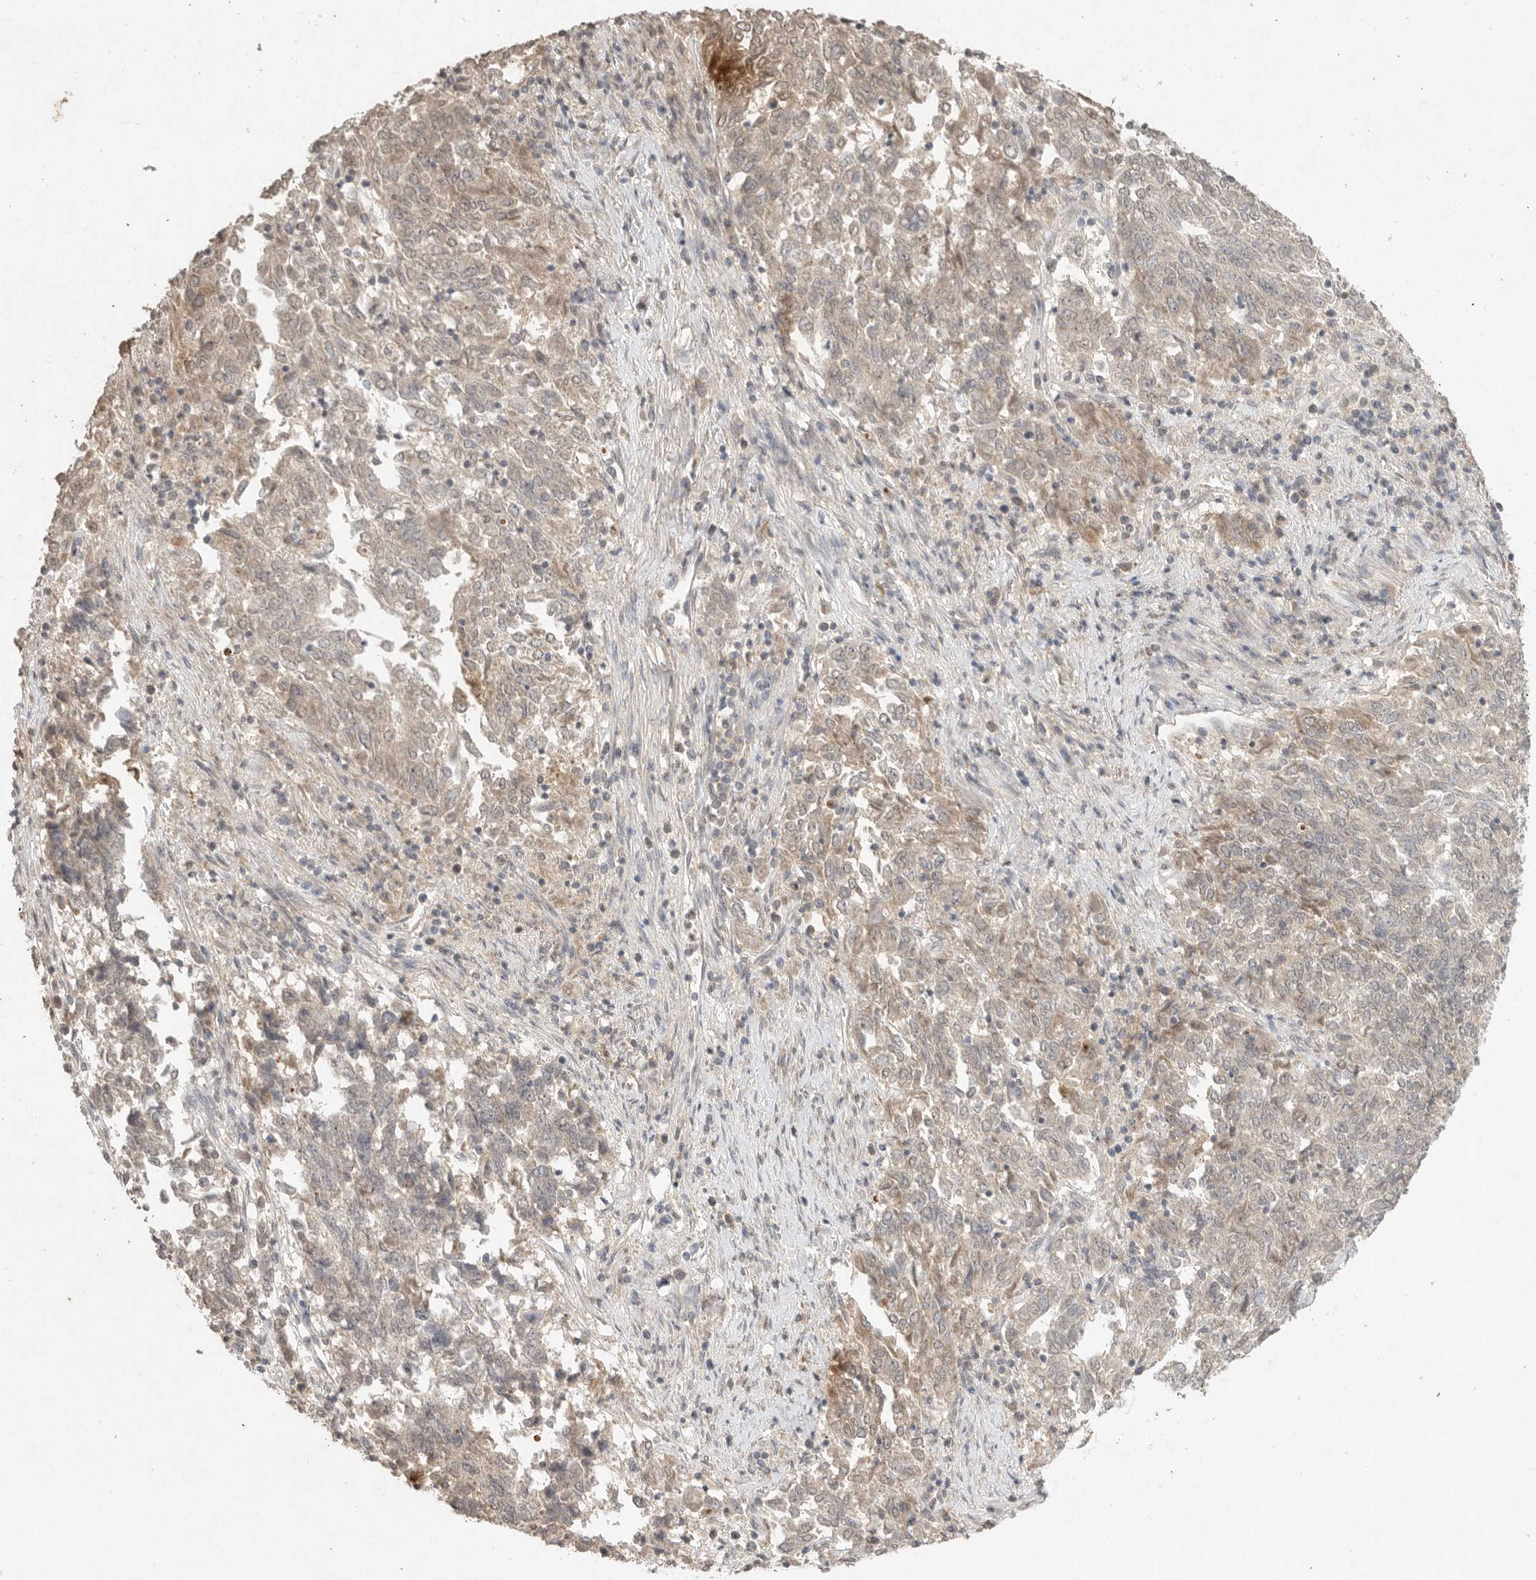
{"staining": {"intensity": "weak", "quantity": "25%-75%", "location": "cytoplasmic/membranous"}, "tissue": "endometrial cancer", "cell_type": "Tumor cells", "image_type": "cancer", "snomed": [{"axis": "morphology", "description": "Adenocarcinoma, NOS"}, {"axis": "topography", "description": "Endometrium"}], "caption": "Immunohistochemistry (IHC) (DAB) staining of human endometrial adenocarcinoma reveals weak cytoplasmic/membranous protein staining in about 25%-75% of tumor cells.", "gene": "KLK5", "patient": {"sex": "female", "age": 80}}